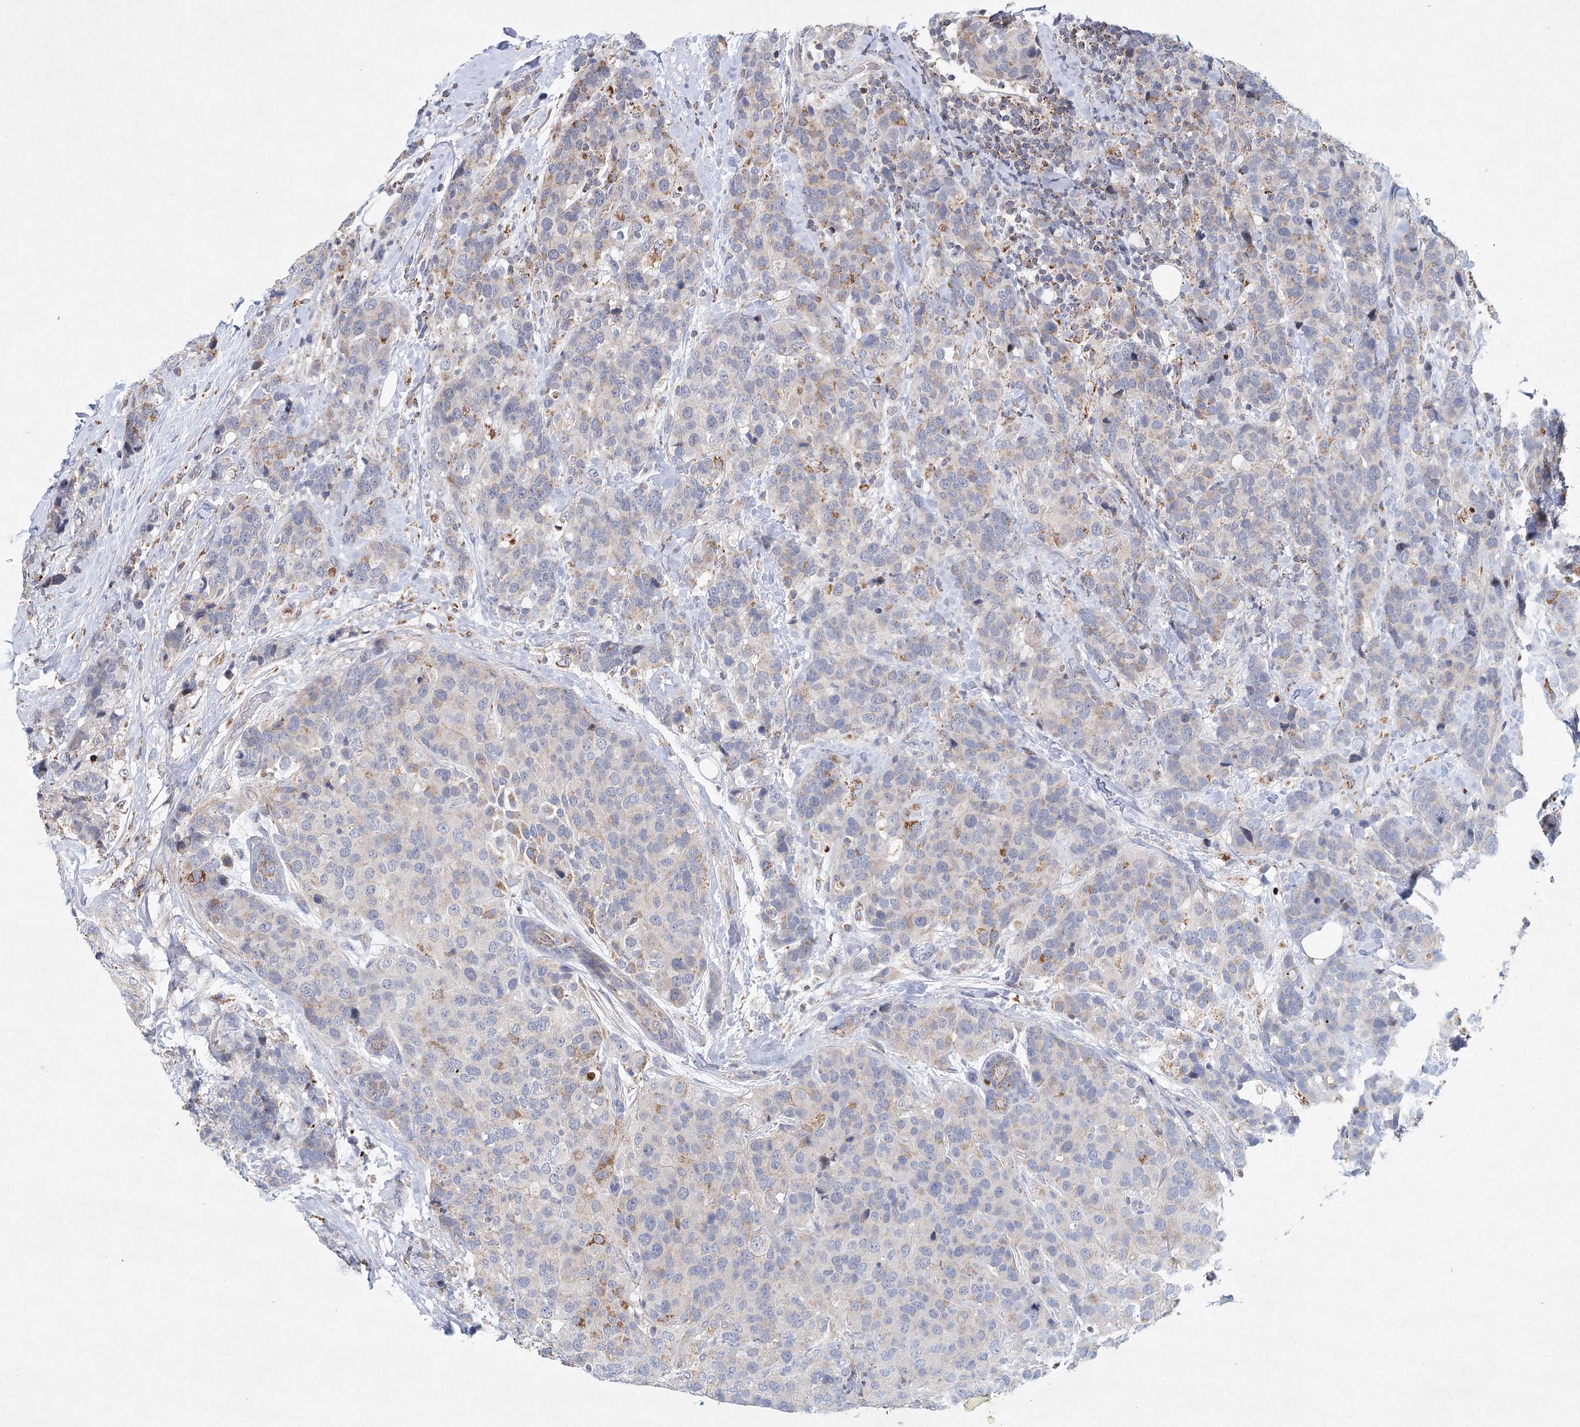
{"staining": {"intensity": "moderate", "quantity": "<25%", "location": "cytoplasmic/membranous"}, "tissue": "breast cancer", "cell_type": "Tumor cells", "image_type": "cancer", "snomed": [{"axis": "morphology", "description": "Lobular carcinoma"}, {"axis": "topography", "description": "Breast"}], "caption": "A low amount of moderate cytoplasmic/membranous expression is identified in about <25% of tumor cells in breast lobular carcinoma tissue.", "gene": "XPO6", "patient": {"sex": "female", "age": 59}}